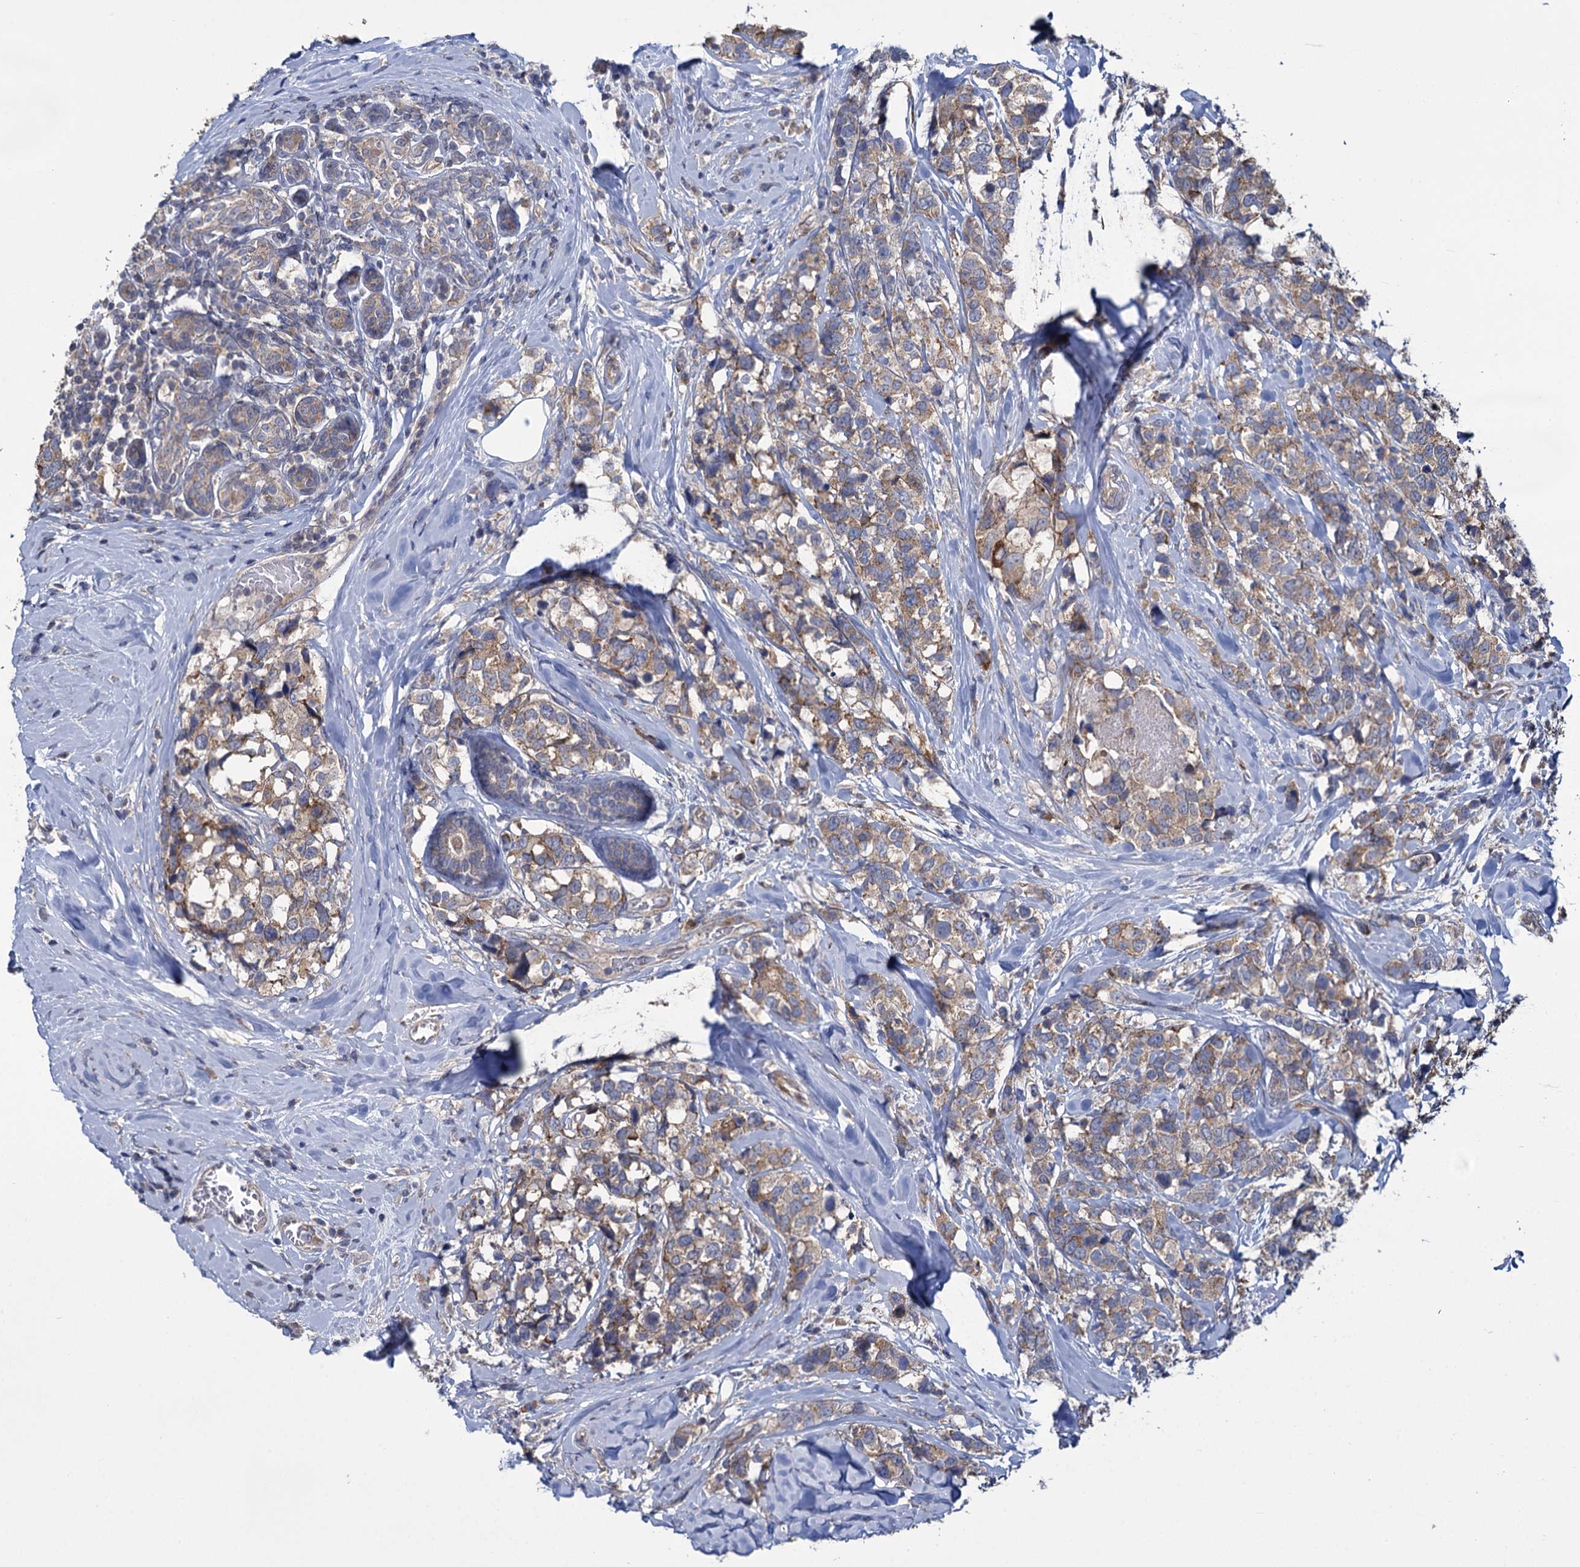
{"staining": {"intensity": "moderate", "quantity": ">75%", "location": "cytoplasmic/membranous"}, "tissue": "breast cancer", "cell_type": "Tumor cells", "image_type": "cancer", "snomed": [{"axis": "morphology", "description": "Lobular carcinoma"}, {"axis": "topography", "description": "Breast"}], "caption": "Lobular carcinoma (breast) stained for a protein (brown) demonstrates moderate cytoplasmic/membranous positive expression in approximately >75% of tumor cells.", "gene": "GSTM2", "patient": {"sex": "female", "age": 59}}